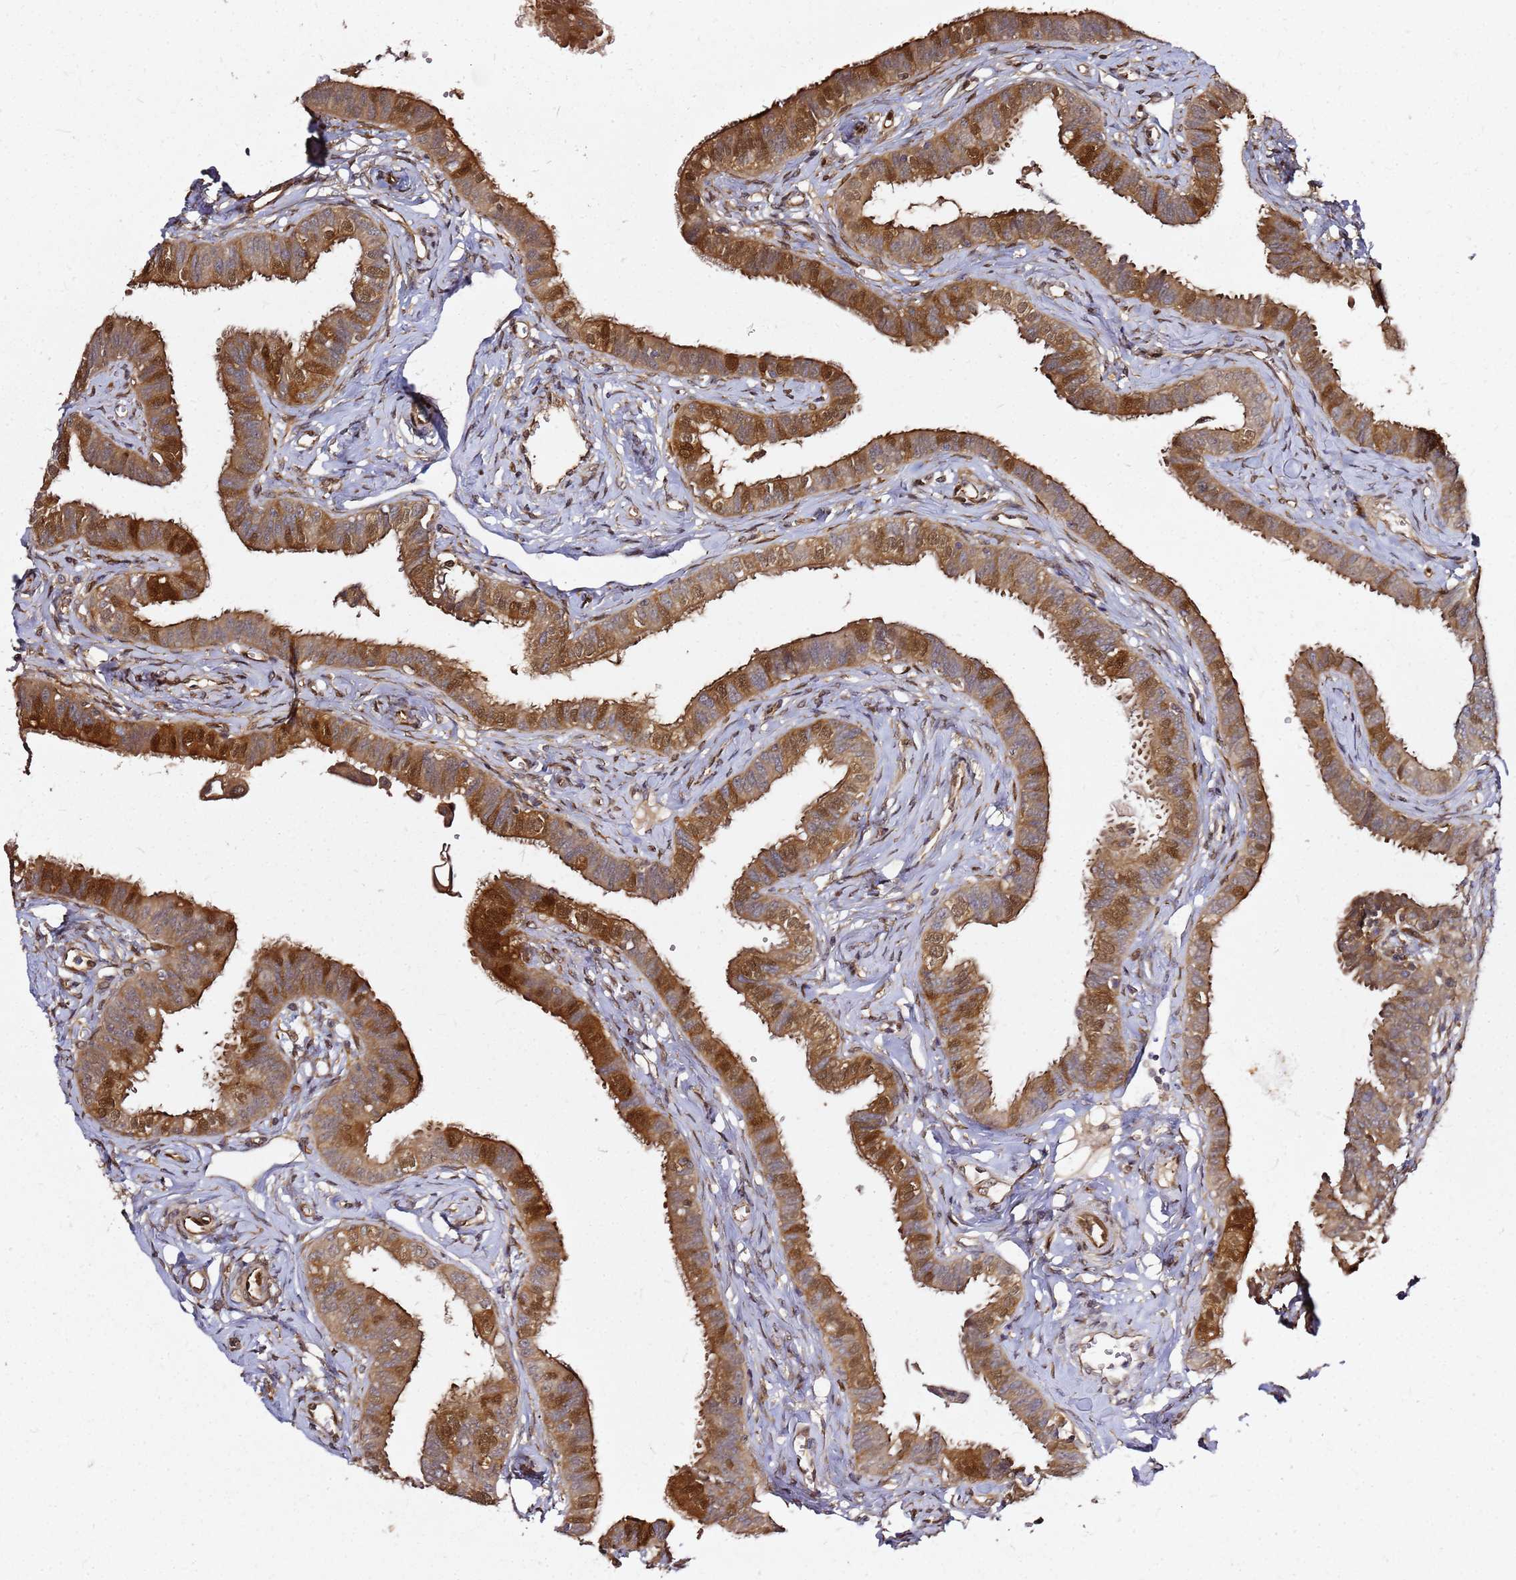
{"staining": {"intensity": "strong", "quantity": ">75%", "location": "cytoplasmic/membranous,nuclear"}, "tissue": "fallopian tube", "cell_type": "Glandular cells", "image_type": "normal", "snomed": [{"axis": "morphology", "description": "Normal tissue, NOS"}, {"axis": "morphology", "description": "Carcinoma, NOS"}, {"axis": "topography", "description": "Fallopian tube"}, {"axis": "topography", "description": "Ovary"}], "caption": "IHC micrograph of normal fallopian tube: human fallopian tube stained using immunohistochemistry exhibits high levels of strong protein expression localized specifically in the cytoplasmic/membranous,nuclear of glandular cells, appearing as a cytoplasmic/membranous,nuclear brown color.", "gene": "NUDT14", "patient": {"sex": "female", "age": 59}}